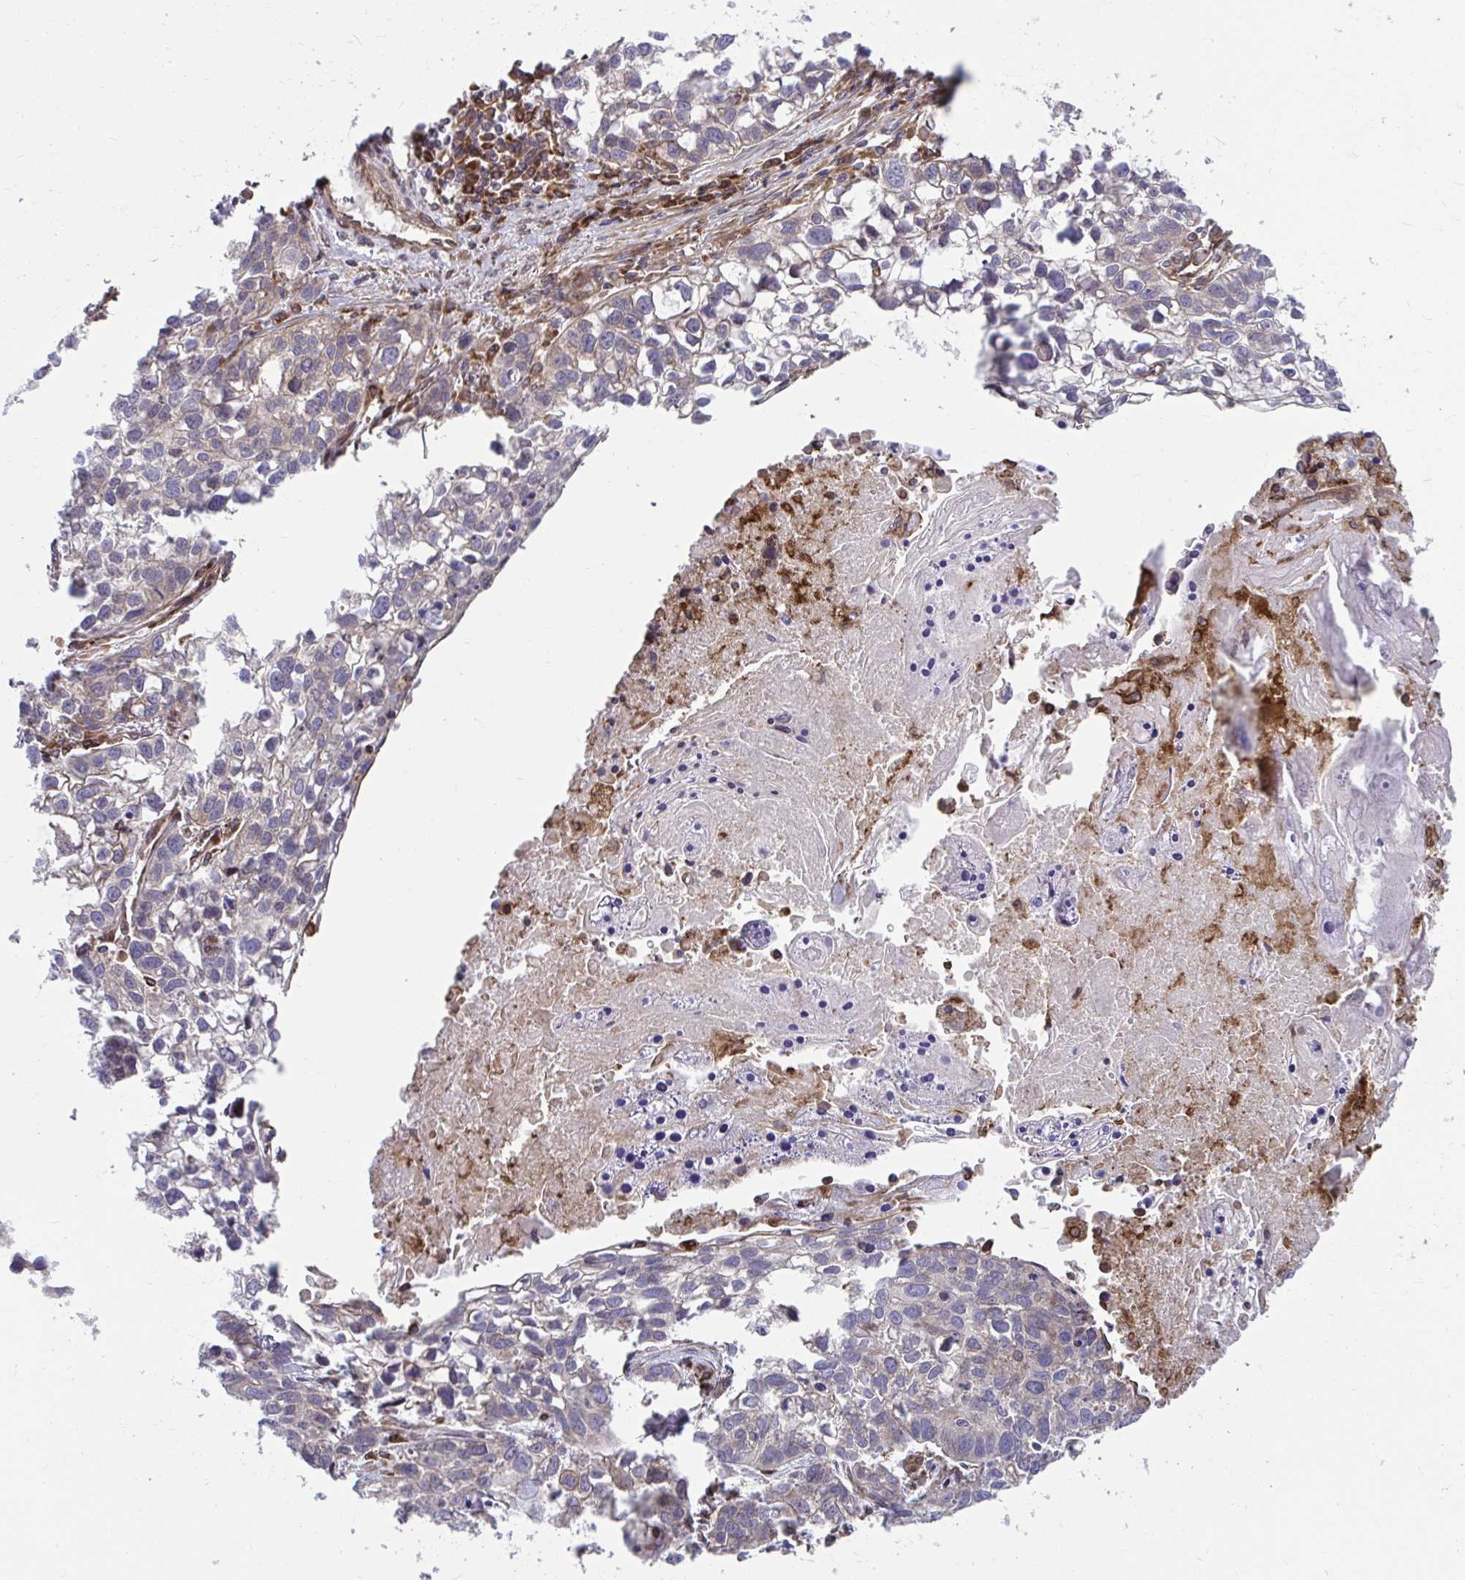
{"staining": {"intensity": "negative", "quantity": "none", "location": "none"}, "tissue": "lung cancer", "cell_type": "Tumor cells", "image_type": "cancer", "snomed": [{"axis": "morphology", "description": "Squamous cell carcinoma, NOS"}, {"axis": "topography", "description": "Lung"}], "caption": "The micrograph reveals no staining of tumor cells in lung cancer.", "gene": "STIM2", "patient": {"sex": "male", "age": 74}}